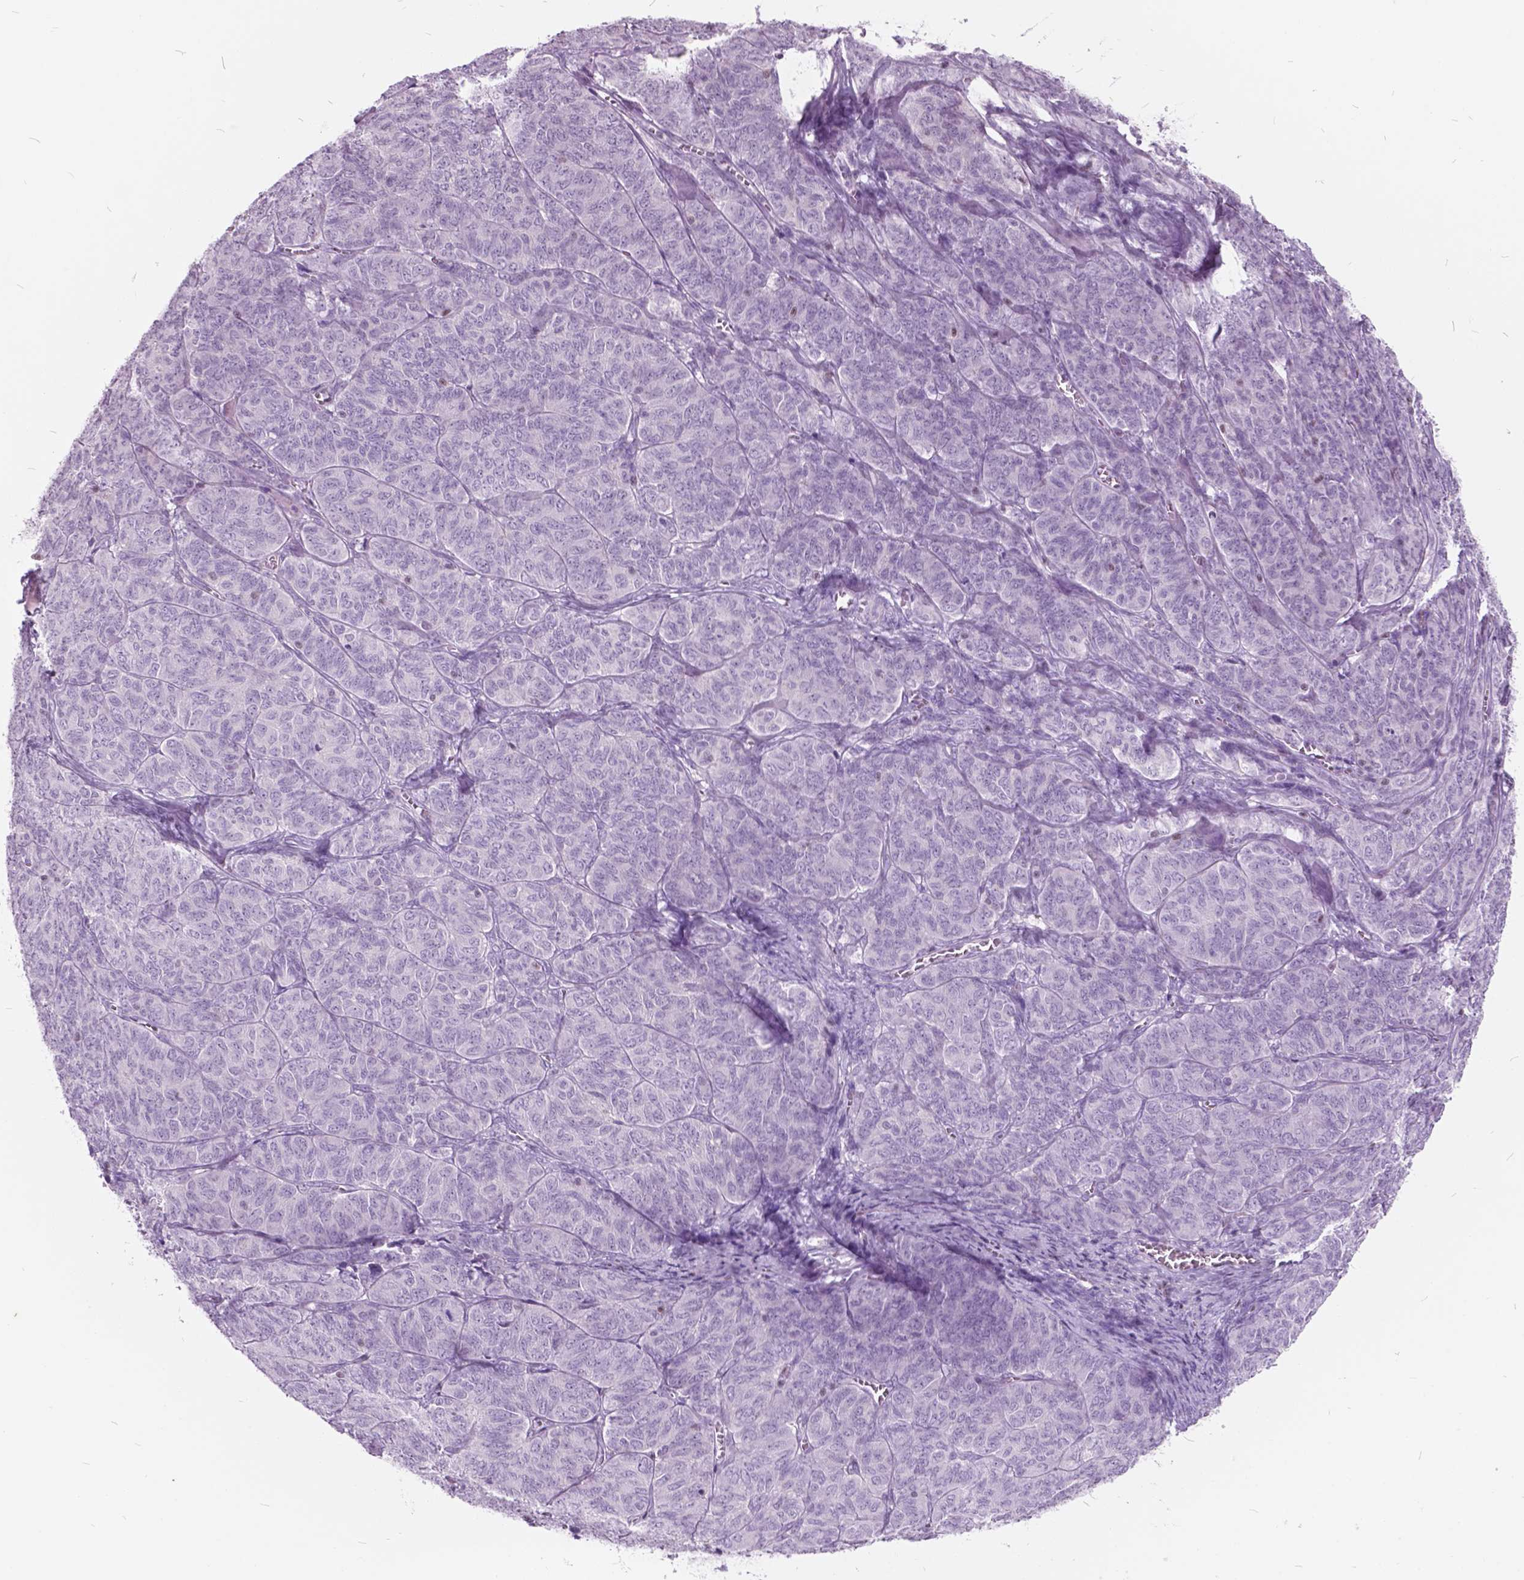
{"staining": {"intensity": "negative", "quantity": "none", "location": "none"}, "tissue": "ovarian cancer", "cell_type": "Tumor cells", "image_type": "cancer", "snomed": [{"axis": "morphology", "description": "Carcinoma, endometroid"}, {"axis": "topography", "description": "Ovary"}], "caption": "Human ovarian cancer (endometroid carcinoma) stained for a protein using immunohistochemistry shows no staining in tumor cells.", "gene": "SP140", "patient": {"sex": "female", "age": 80}}